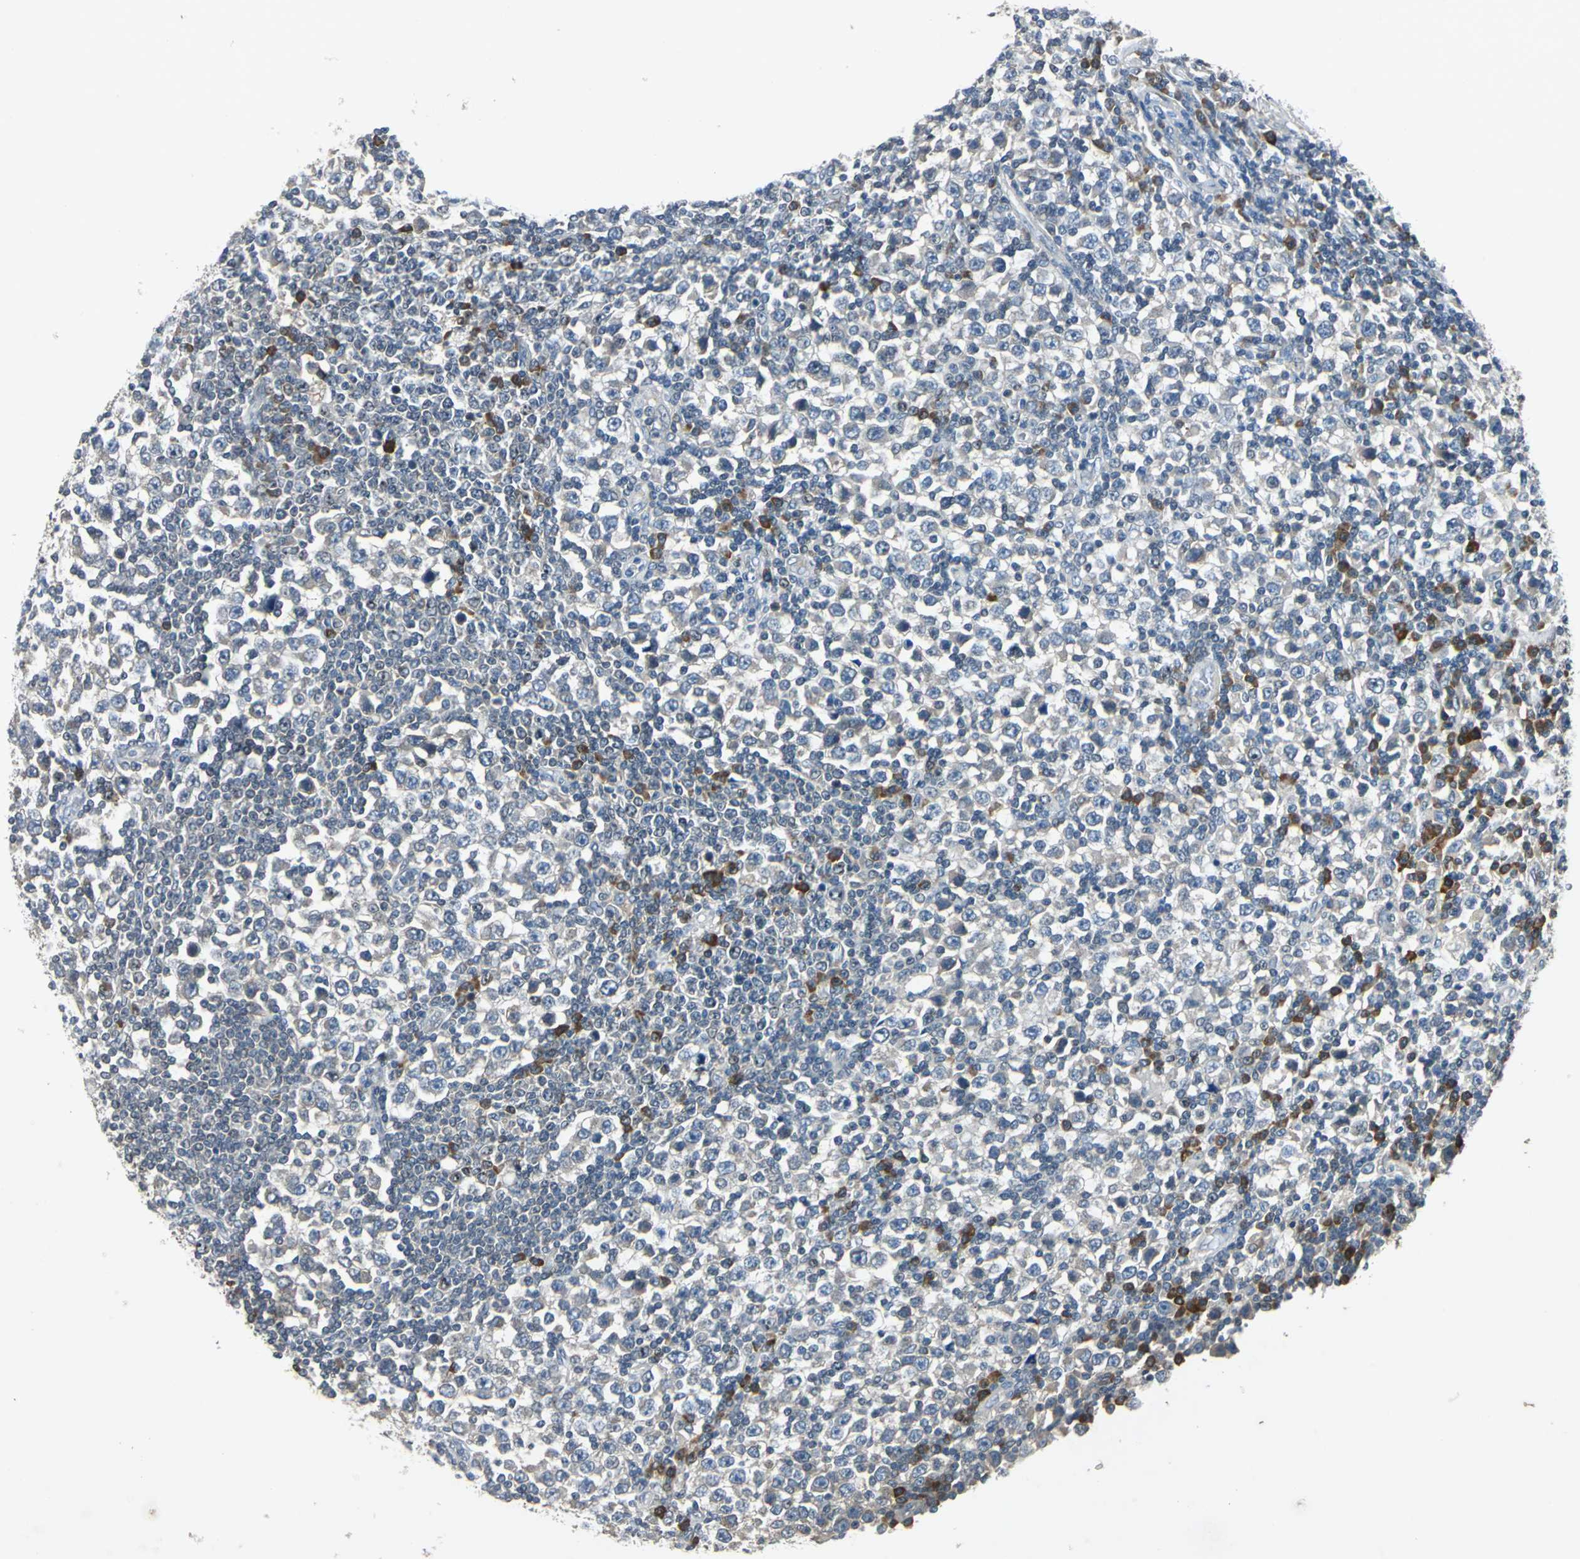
{"staining": {"intensity": "weak", "quantity": "25%-75%", "location": "cytoplasmic/membranous"}, "tissue": "testis cancer", "cell_type": "Tumor cells", "image_type": "cancer", "snomed": [{"axis": "morphology", "description": "Seminoma, NOS"}, {"axis": "topography", "description": "Testis"}], "caption": "High-power microscopy captured an IHC photomicrograph of testis seminoma, revealing weak cytoplasmic/membranous expression in approximately 25%-75% of tumor cells.", "gene": "SLC2A13", "patient": {"sex": "male", "age": 65}}